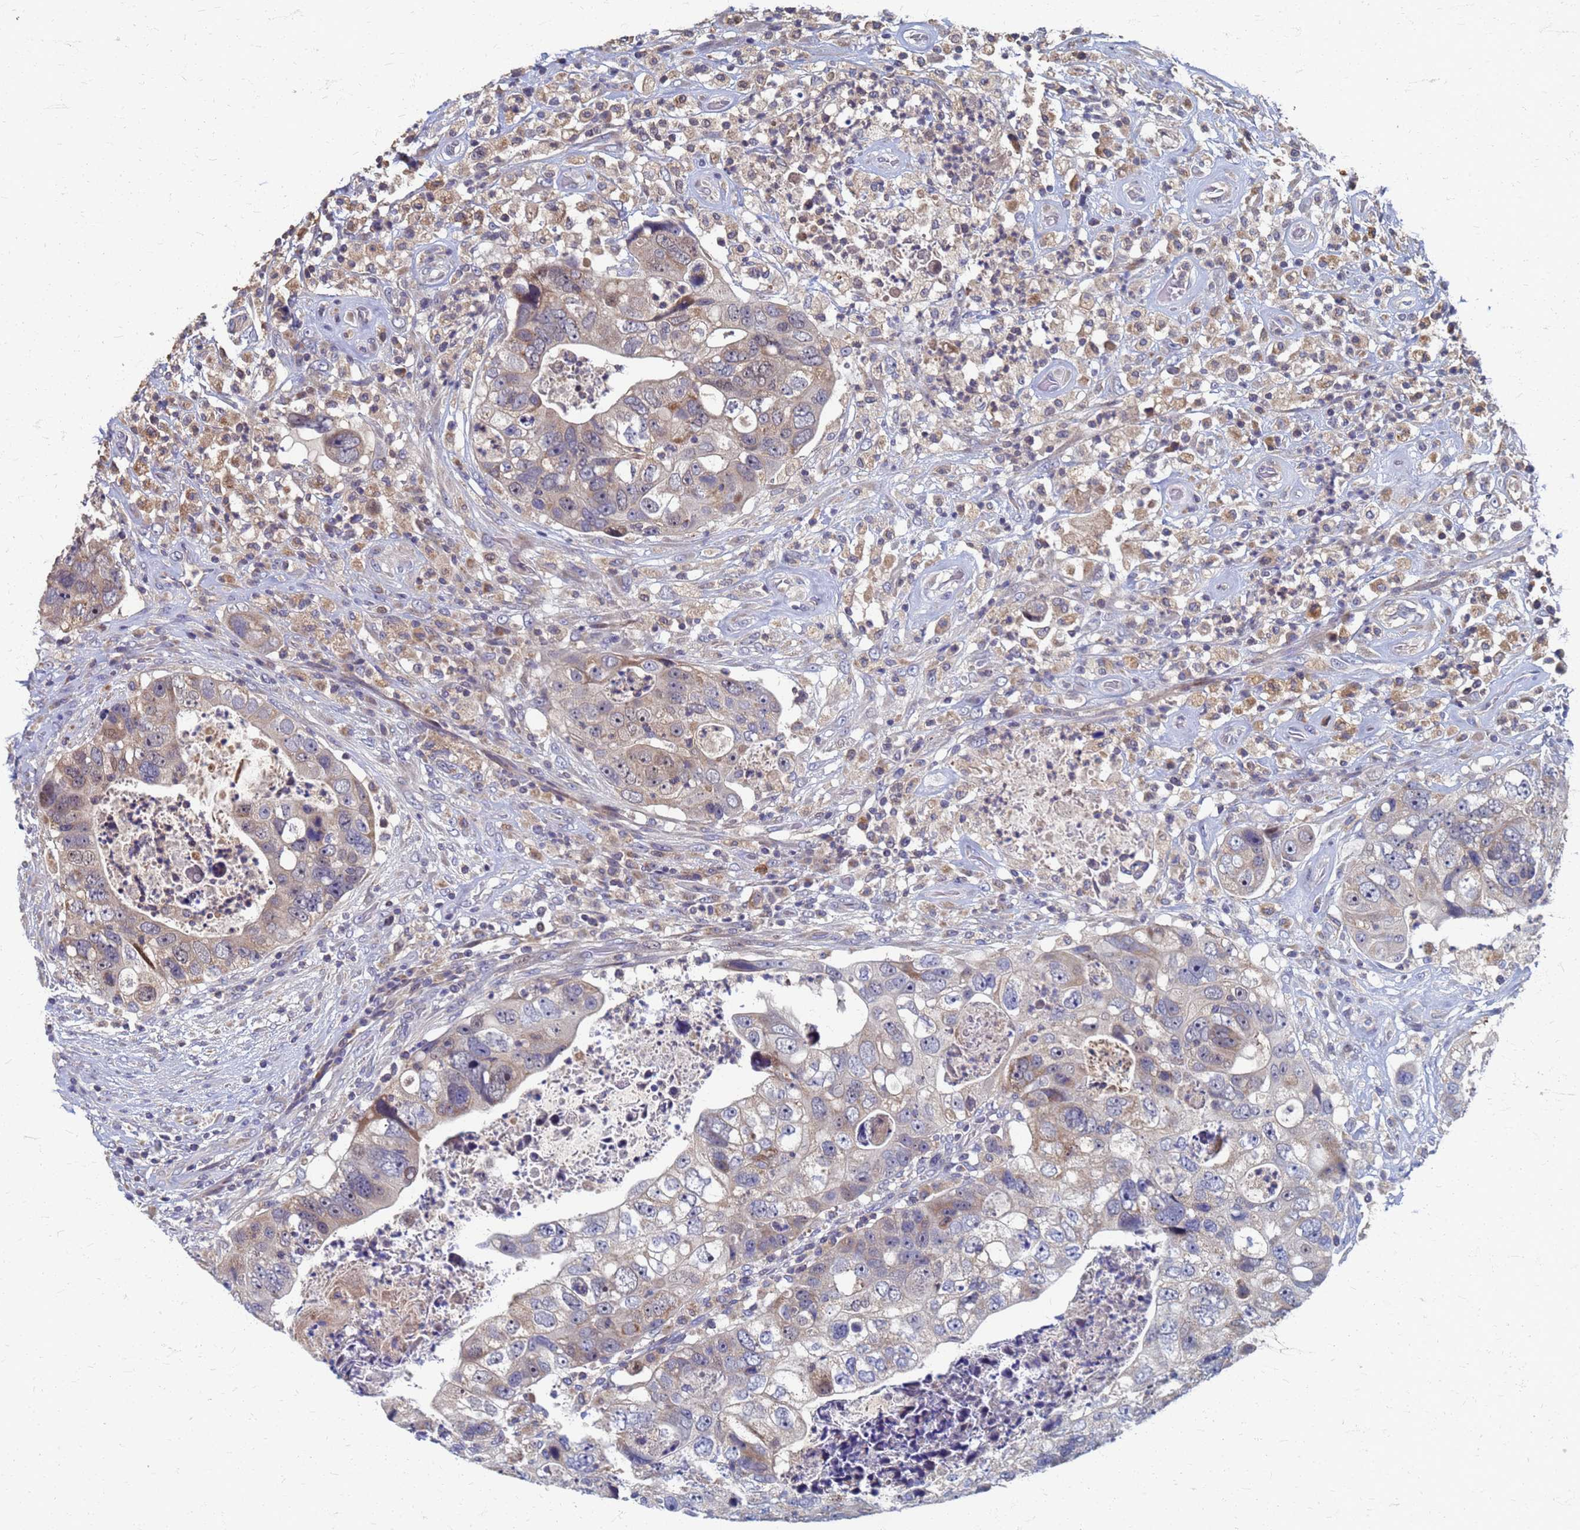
{"staining": {"intensity": "weak", "quantity": "25%-75%", "location": "cytoplasmic/membranous"}, "tissue": "colorectal cancer", "cell_type": "Tumor cells", "image_type": "cancer", "snomed": [{"axis": "morphology", "description": "Adenocarcinoma, NOS"}, {"axis": "topography", "description": "Rectum"}], "caption": "Immunohistochemistry (IHC) of human colorectal cancer exhibits low levels of weak cytoplasmic/membranous staining in approximately 25%-75% of tumor cells.", "gene": "ATPAF1", "patient": {"sex": "male", "age": 59}}